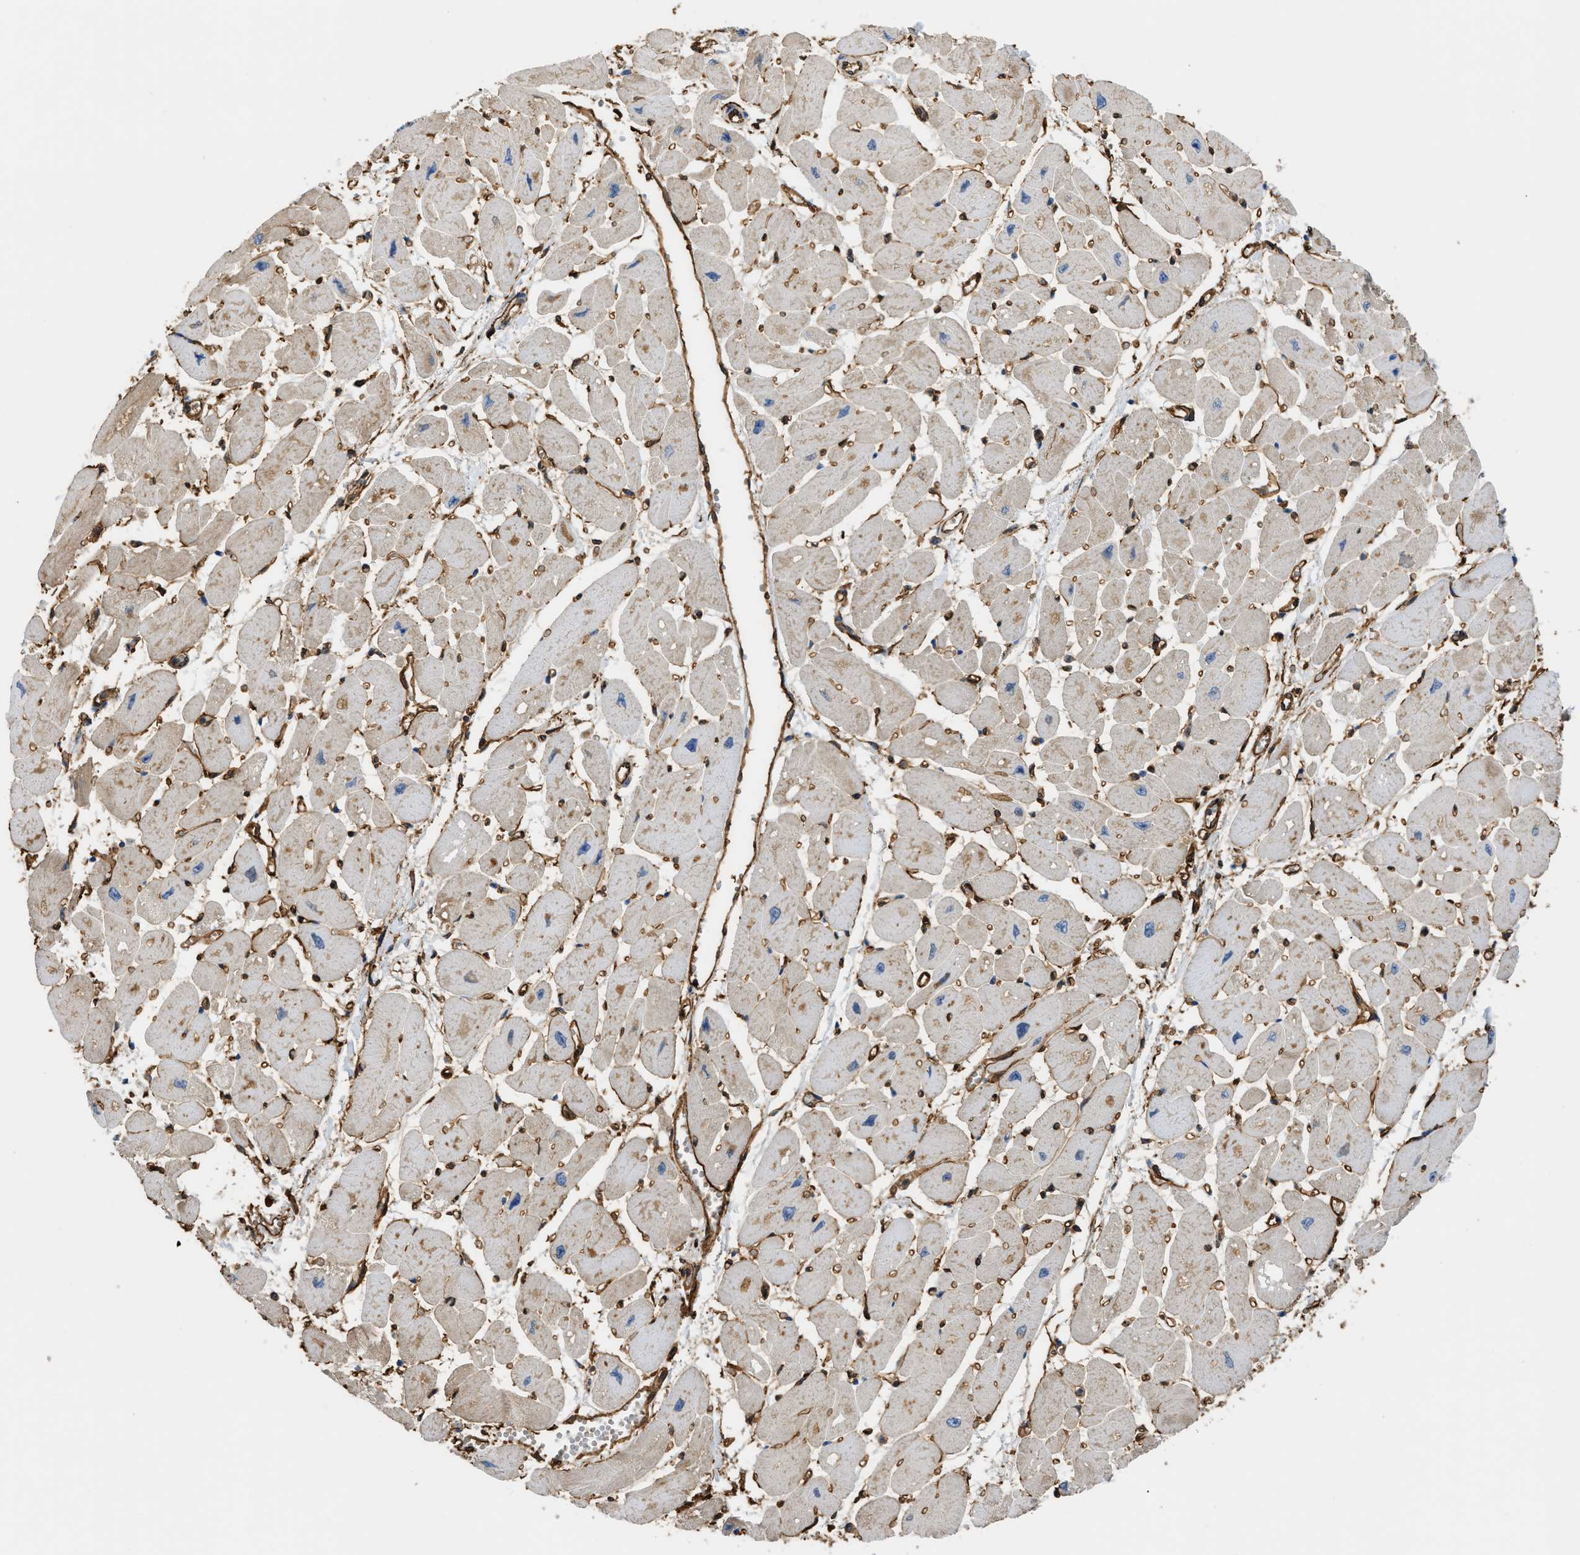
{"staining": {"intensity": "moderate", "quantity": "25%-75%", "location": "cytoplasmic/membranous"}, "tissue": "heart muscle", "cell_type": "Cardiomyocytes", "image_type": "normal", "snomed": [{"axis": "morphology", "description": "Normal tissue, NOS"}, {"axis": "topography", "description": "Heart"}], "caption": "Cardiomyocytes exhibit medium levels of moderate cytoplasmic/membranous positivity in approximately 25%-75% of cells in benign human heart muscle.", "gene": "DDHD2", "patient": {"sex": "female", "age": 54}}